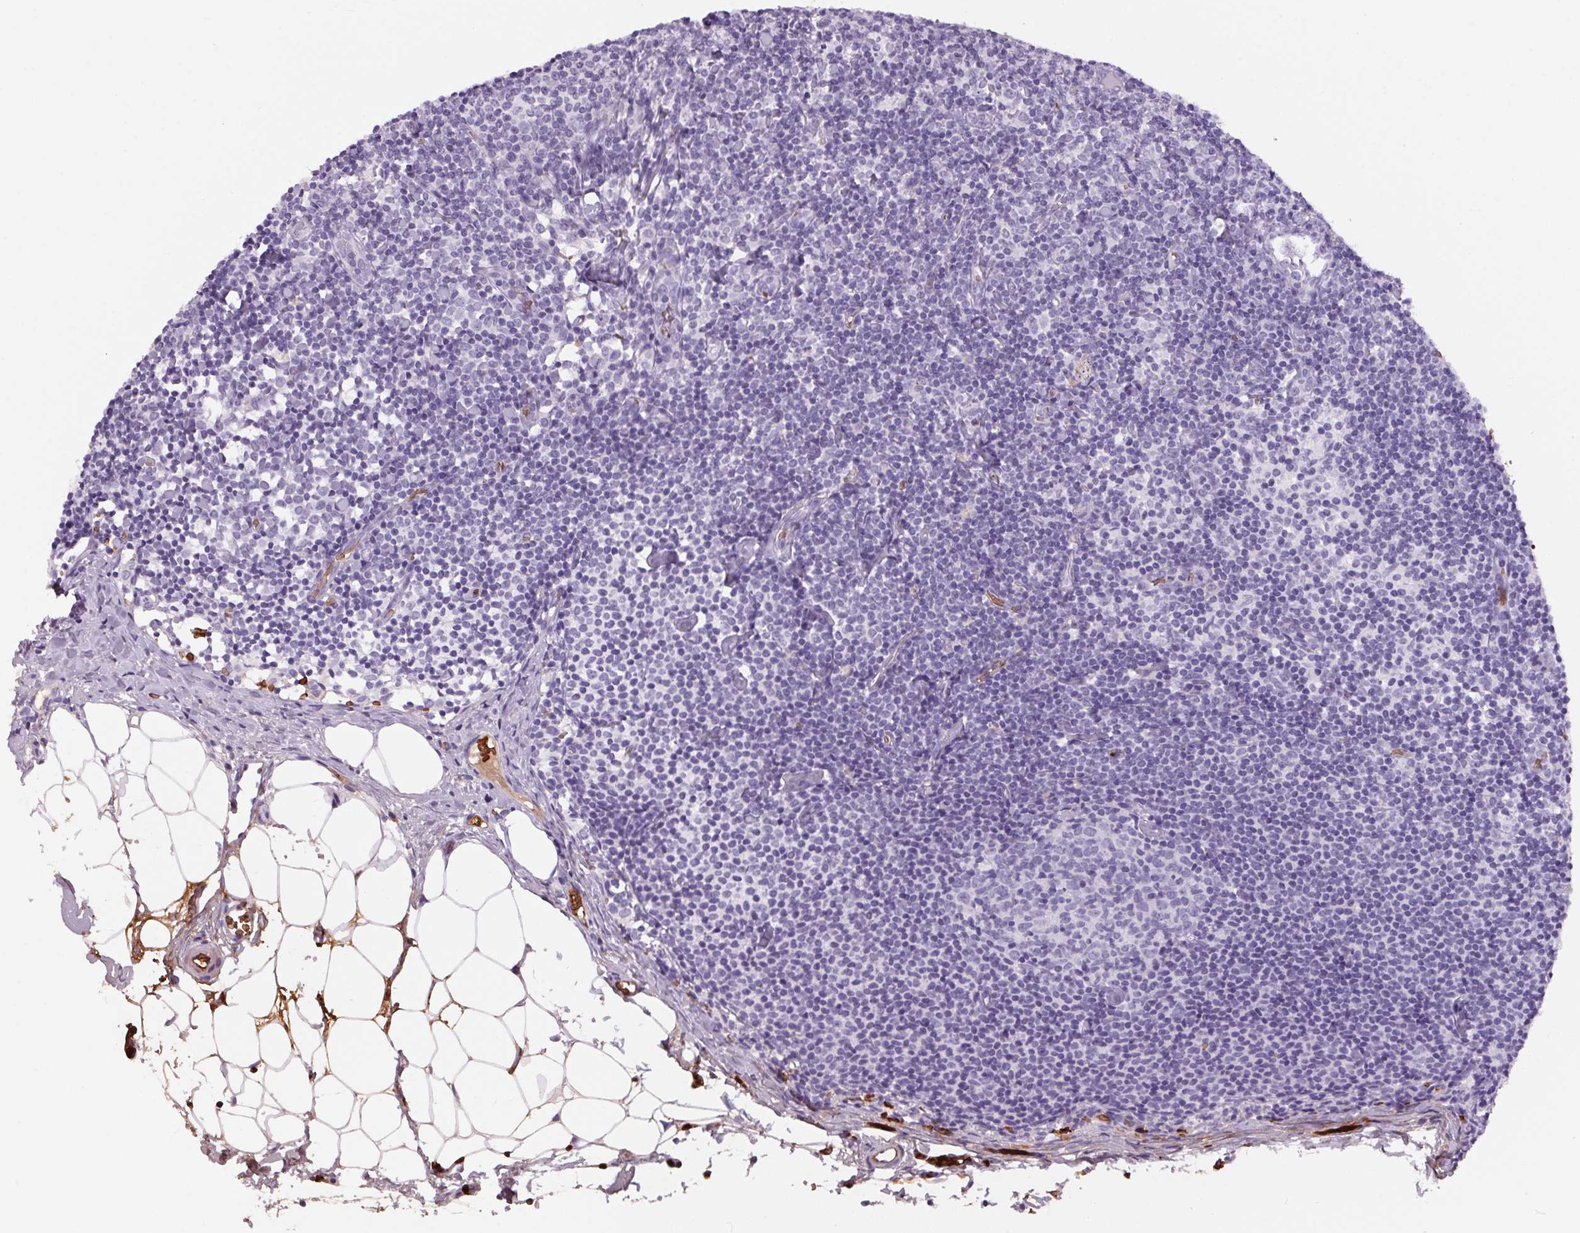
{"staining": {"intensity": "negative", "quantity": "none", "location": "none"}, "tissue": "lymph node", "cell_type": "Germinal center cells", "image_type": "normal", "snomed": [{"axis": "morphology", "description": "Normal tissue, NOS"}, {"axis": "topography", "description": "Lymph node"}], "caption": "Normal lymph node was stained to show a protein in brown. There is no significant positivity in germinal center cells. (Stains: DAB immunohistochemistry (IHC) with hematoxylin counter stain, Microscopy: brightfield microscopy at high magnification).", "gene": "HBQ1", "patient": {"sex": "female", "age": 41}}